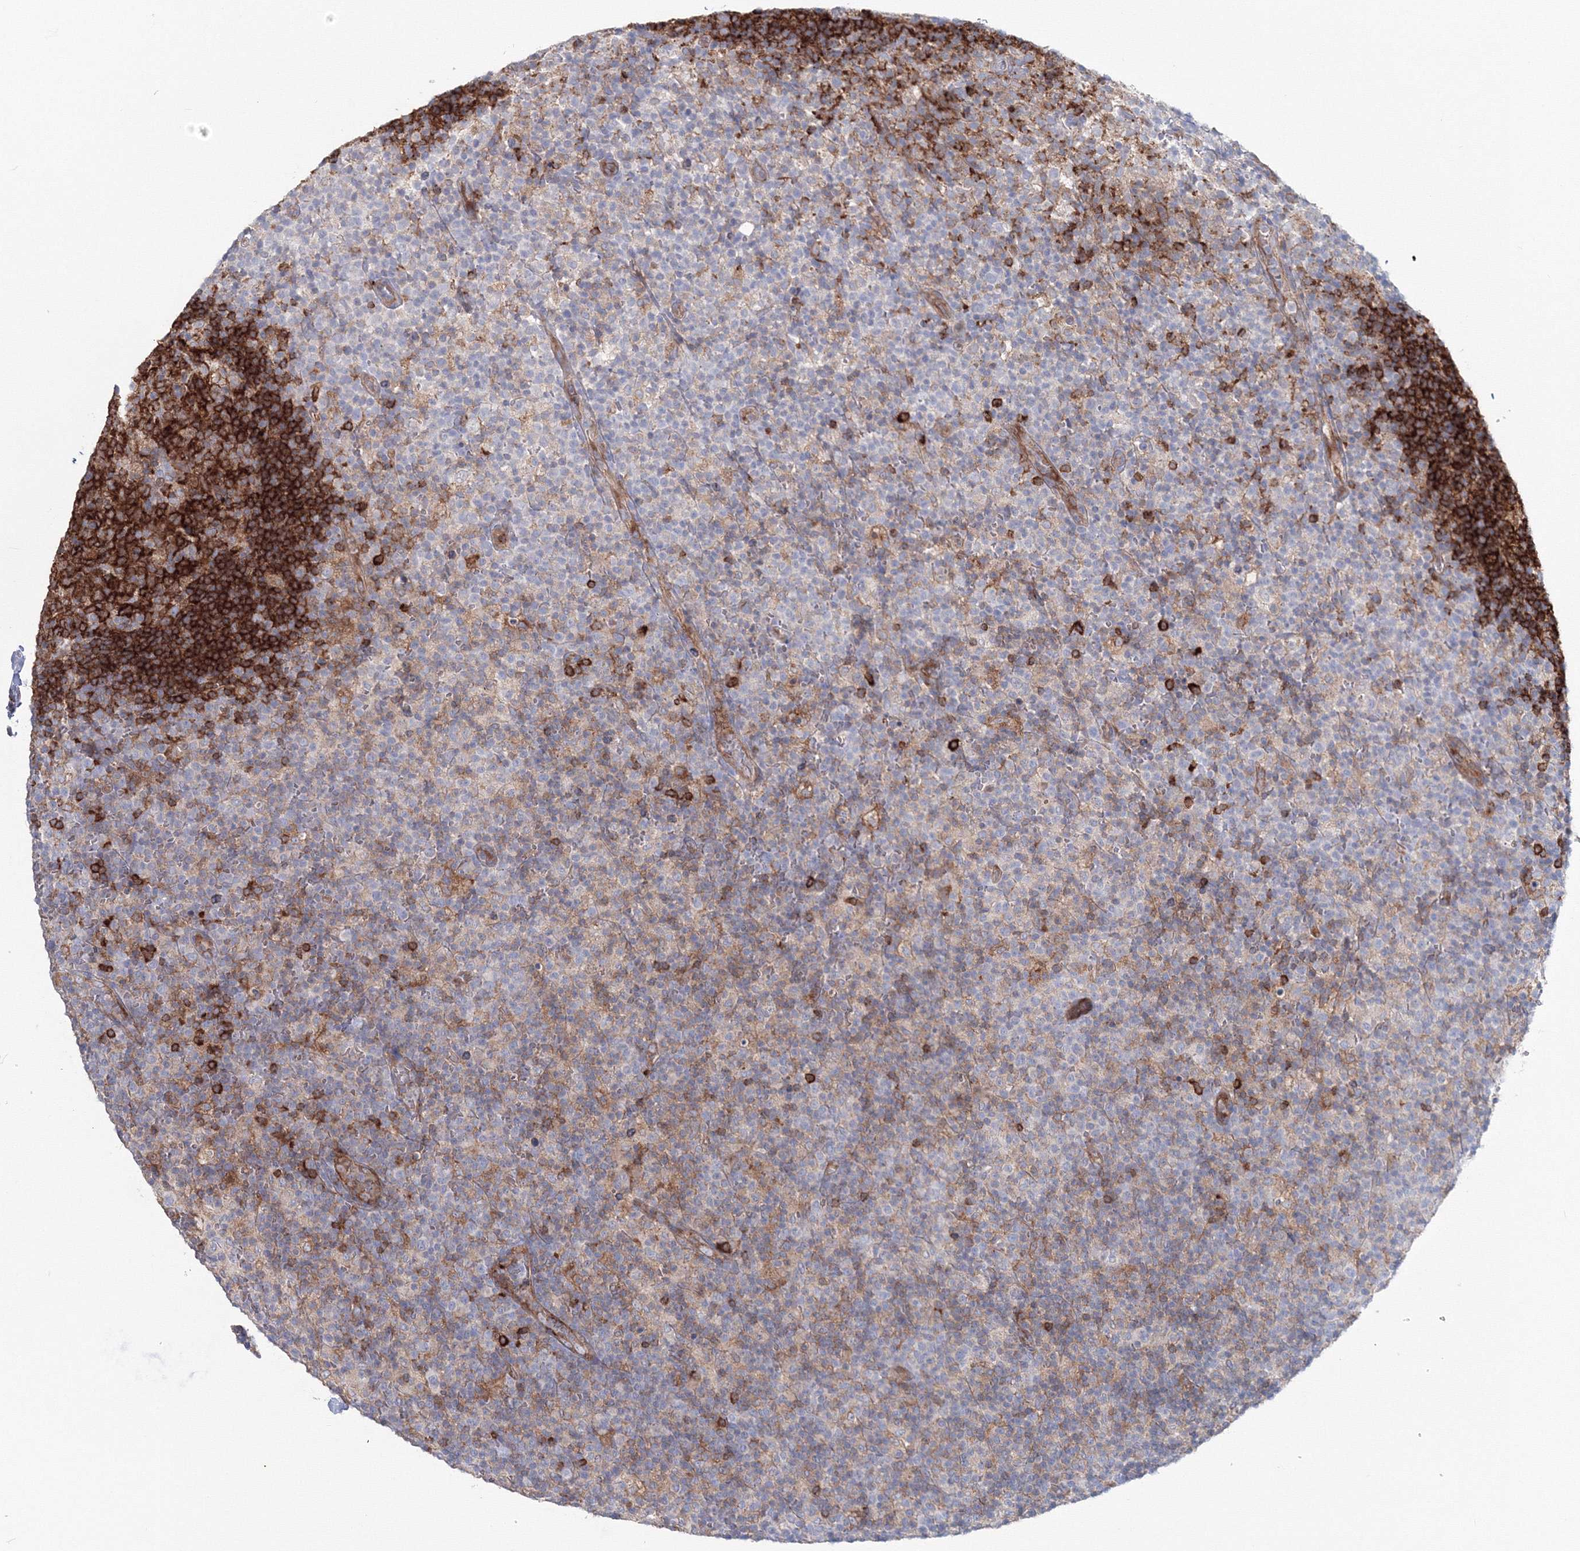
{"staining": {"intensity": "strong", "quantity": ">75%", "location": "cytoplasmic/membranous"}, "tissue": "lymph node", "cell_type": "Germinal center cells", "image_type": "normal", "snomed": [{"axis": "morphology", "description": "Normal tissue, NOS"}, {"axis": "morphology", "description": "Inflammation, NOS"}, {"axis": "topography", "description": "Lymph node"}], "caption": "Protein staining of benign lymph node reveals strong cytoplasmic/membranous positivity in about >75% of germinal center cells. (DAB (3,3'-diaminobenzidine) IHC with brightfield microscopy, high magnification).", "gene": "GGA2", "patient": {"sex": "male", "age": 55}}